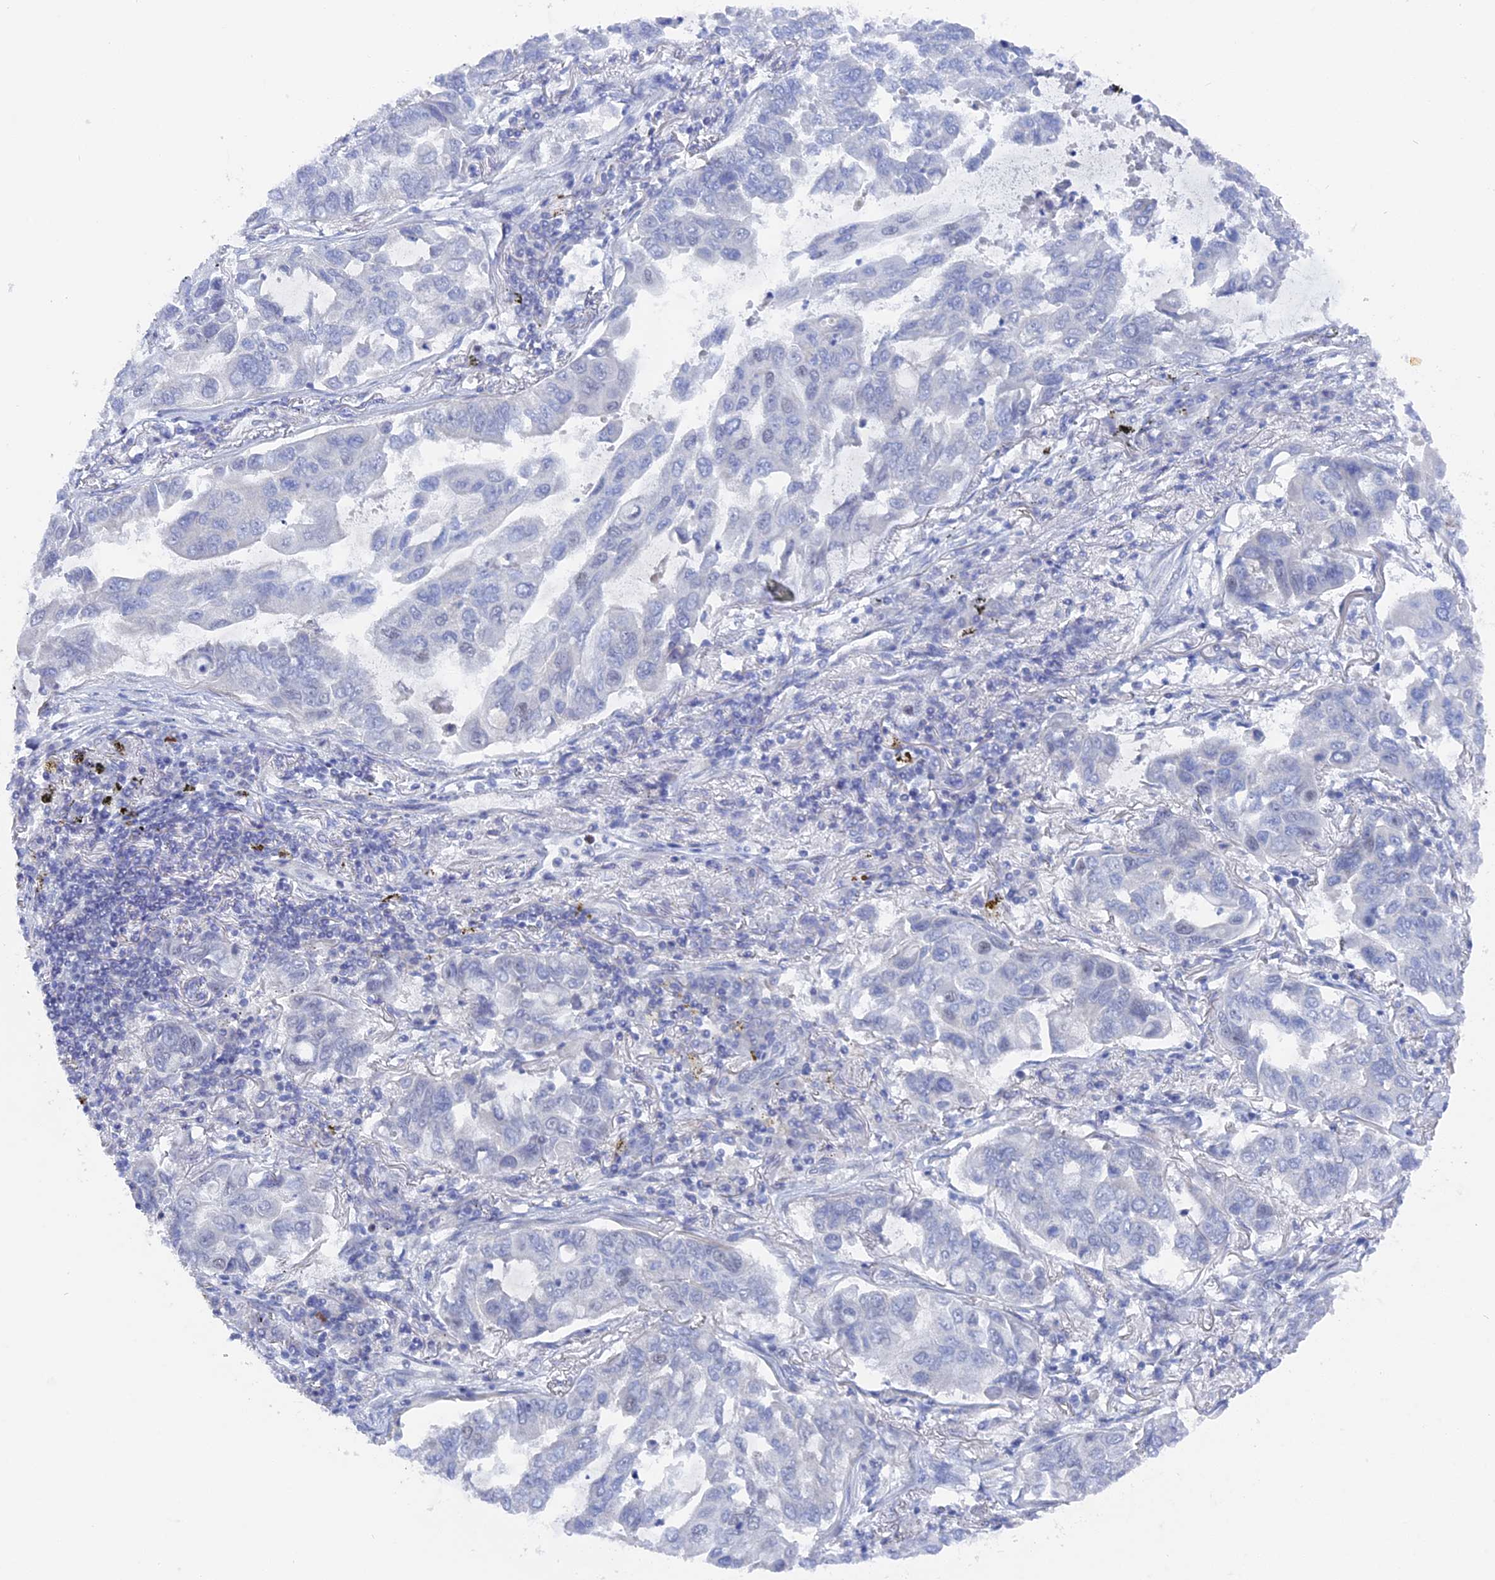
{"staining": {"intensity": "negative", "quantity": "none", "location": "none"}, "tissue": "lung cancer", "cell_type": "Tumor cells", "image_type": "cancer", "snomed": [{"axis": "morphology", "description": "Adenocarcinoma, NOS"}, {"axis": "topography", "description": "Lung"}], "caption": "Histopathology image shows no protein positivity in tumor cells of lung cancer tissue.", "gene": "BRD2", "patient": {"sex": "male", "age": 64}}